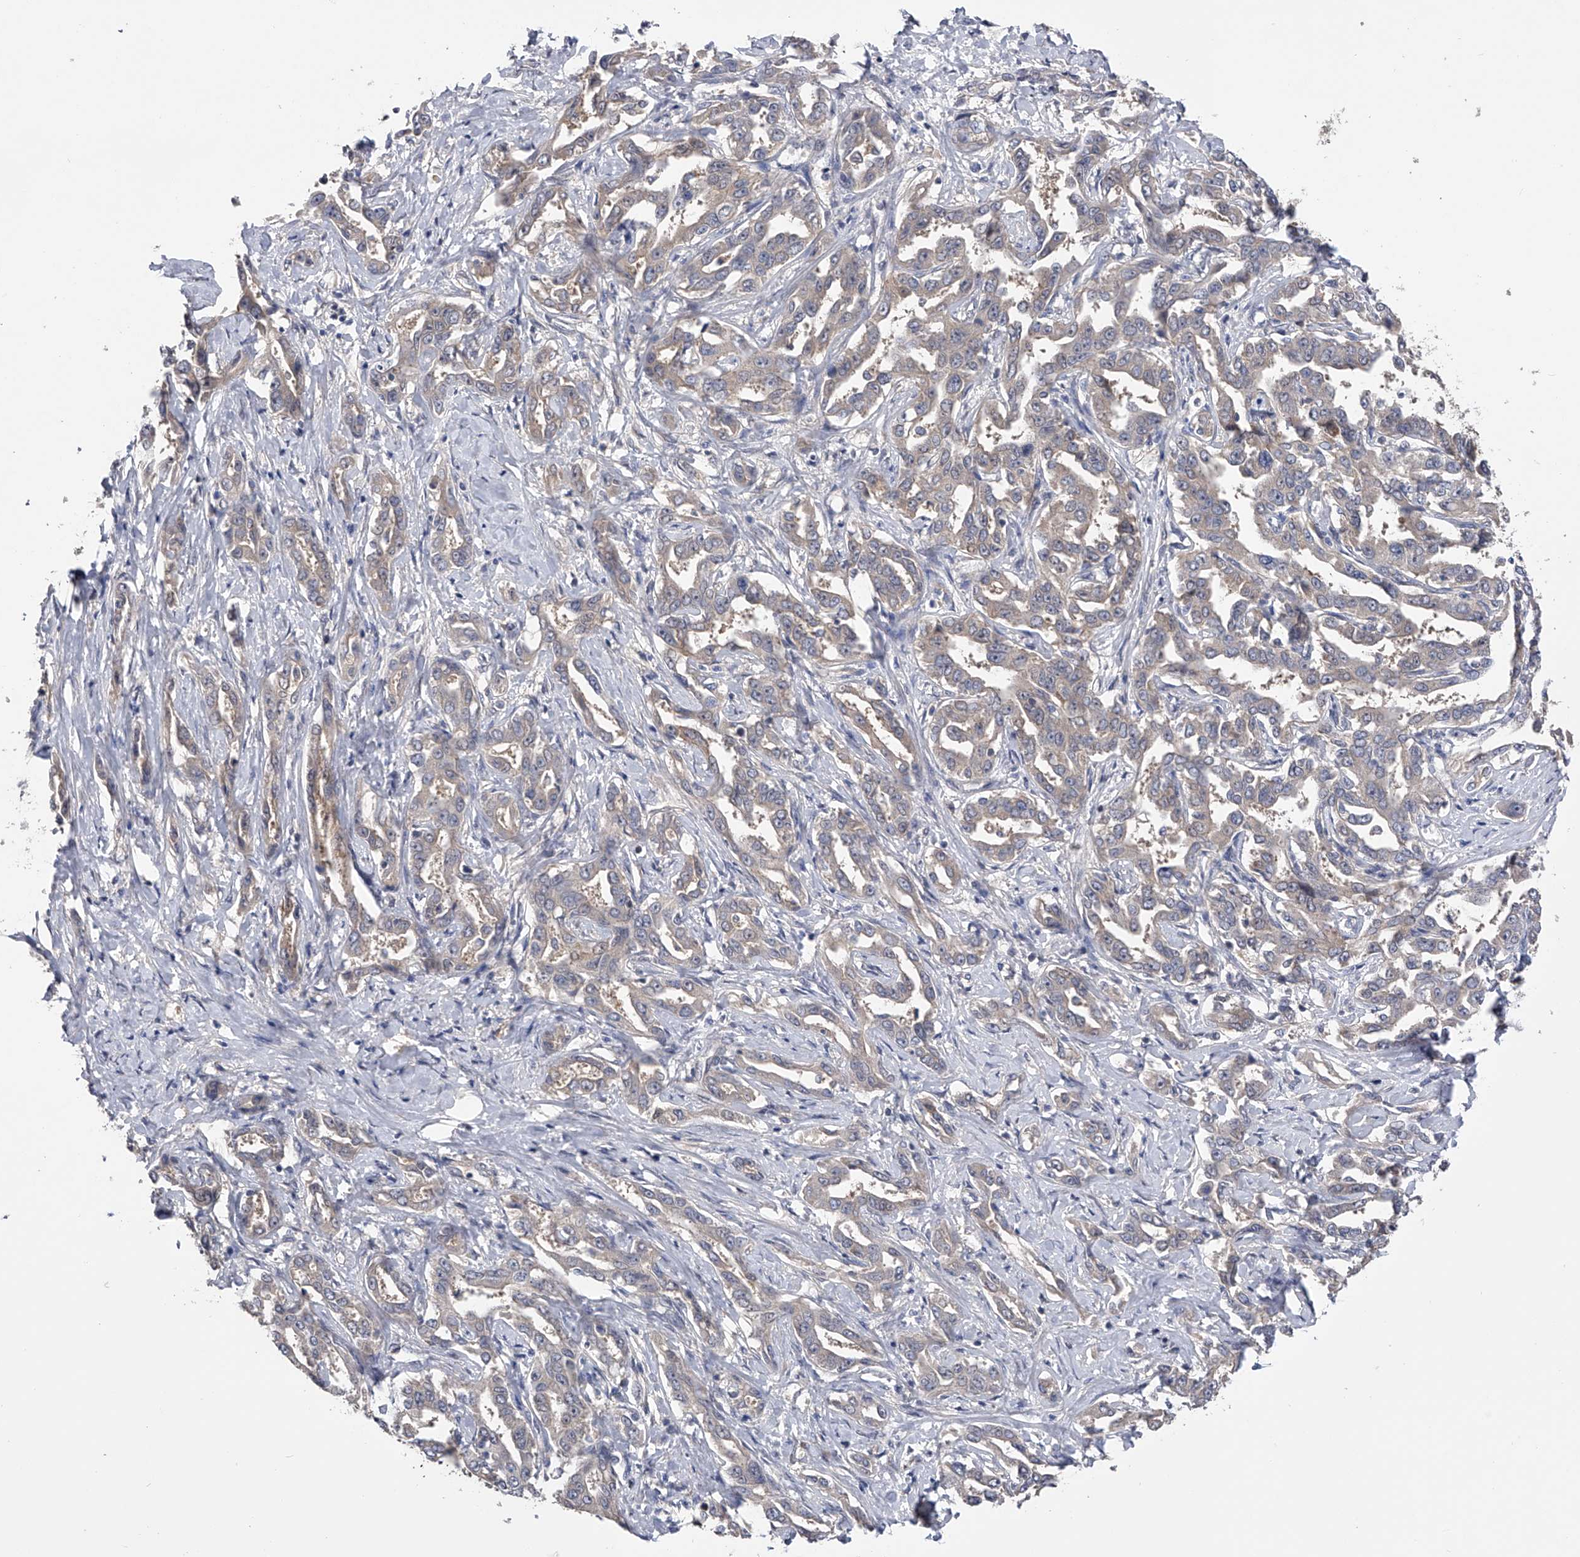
{"staining": {"intensity": "negative", "quantity": "none", "location": "none"}, "tissue": "liver cancer", "cell_type": "Tumor cells", "image_type": "cancer", "snomed": [{"axis": "morphology", "description": "Cholangiocarcinoma"}, {"axis": "topography", "description": "Liver"}], "caption": "The immunohistochemistry (IHC) image has no significant positivity in tumor cells of cholangiocarcinoma (liver) tissue. The staining is performed using DAB brown chromogen with nuclei counter-stained in using hematoxylin.", "gene": "CFAP298", "patient": {"sex": "male", "age": 59}}